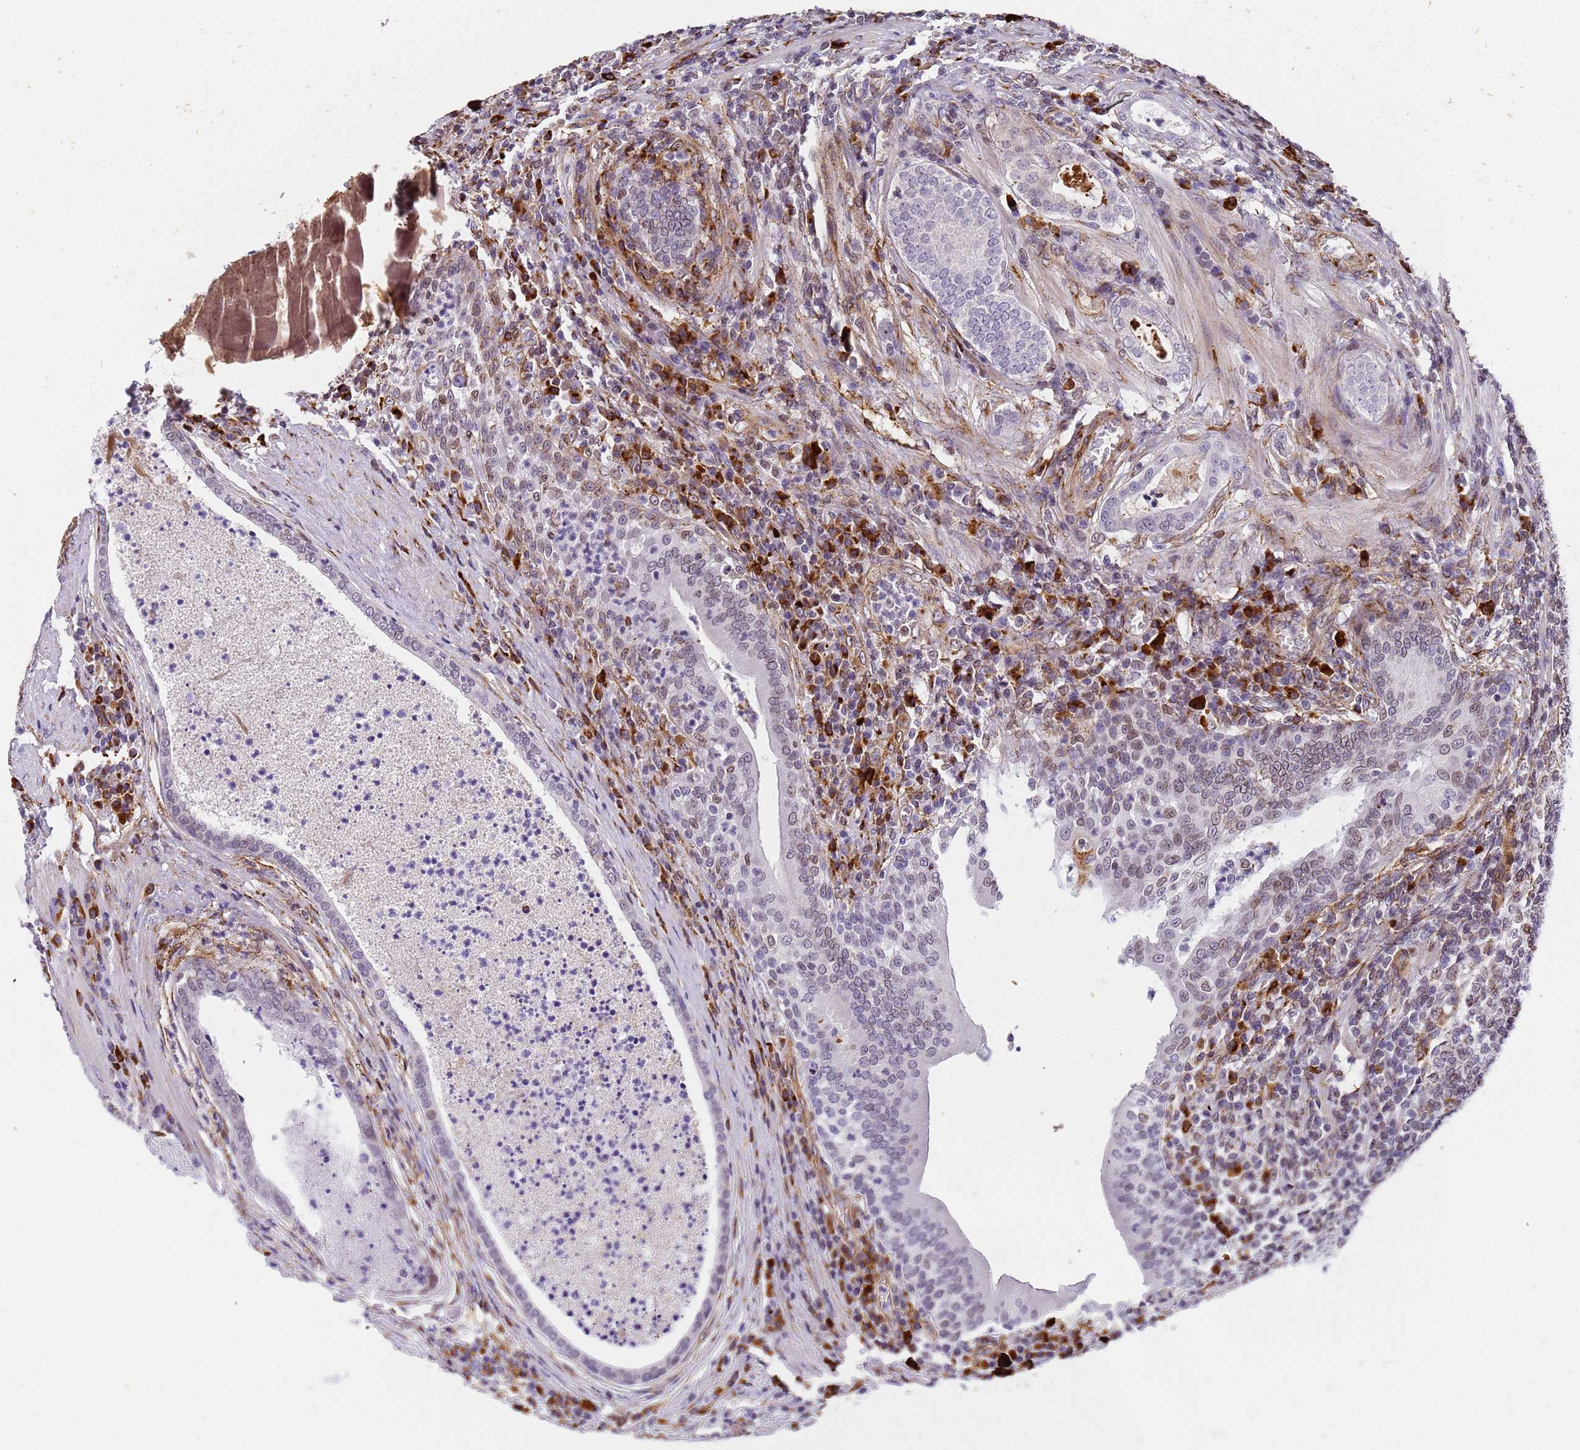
{"staining": {"intensity": "negative", "quantity": "none", "location": "none"}, "tissue": "prostate cancer", "cell_type": "Tumor cells", "image_type": "cancer", "snomed": [{"axis": "morphology", "description": "Adenocarcinoma, Low grade"}, {"axis": "topography", "description": "Prostate"}], "caption": "Immunohistochemistry of prostate low-grade adenocarcinoma demonstrates no expression in tumor cells. The staining was performed using DAB (3,3'-diaminobenzidine) to visualize the protein expression in brown, while the nuclei were stained in blue with hematoxylin (Magnification: 20x).", "gene": "IGFBP7", "patient": {"sex": "male", "age": 68}}